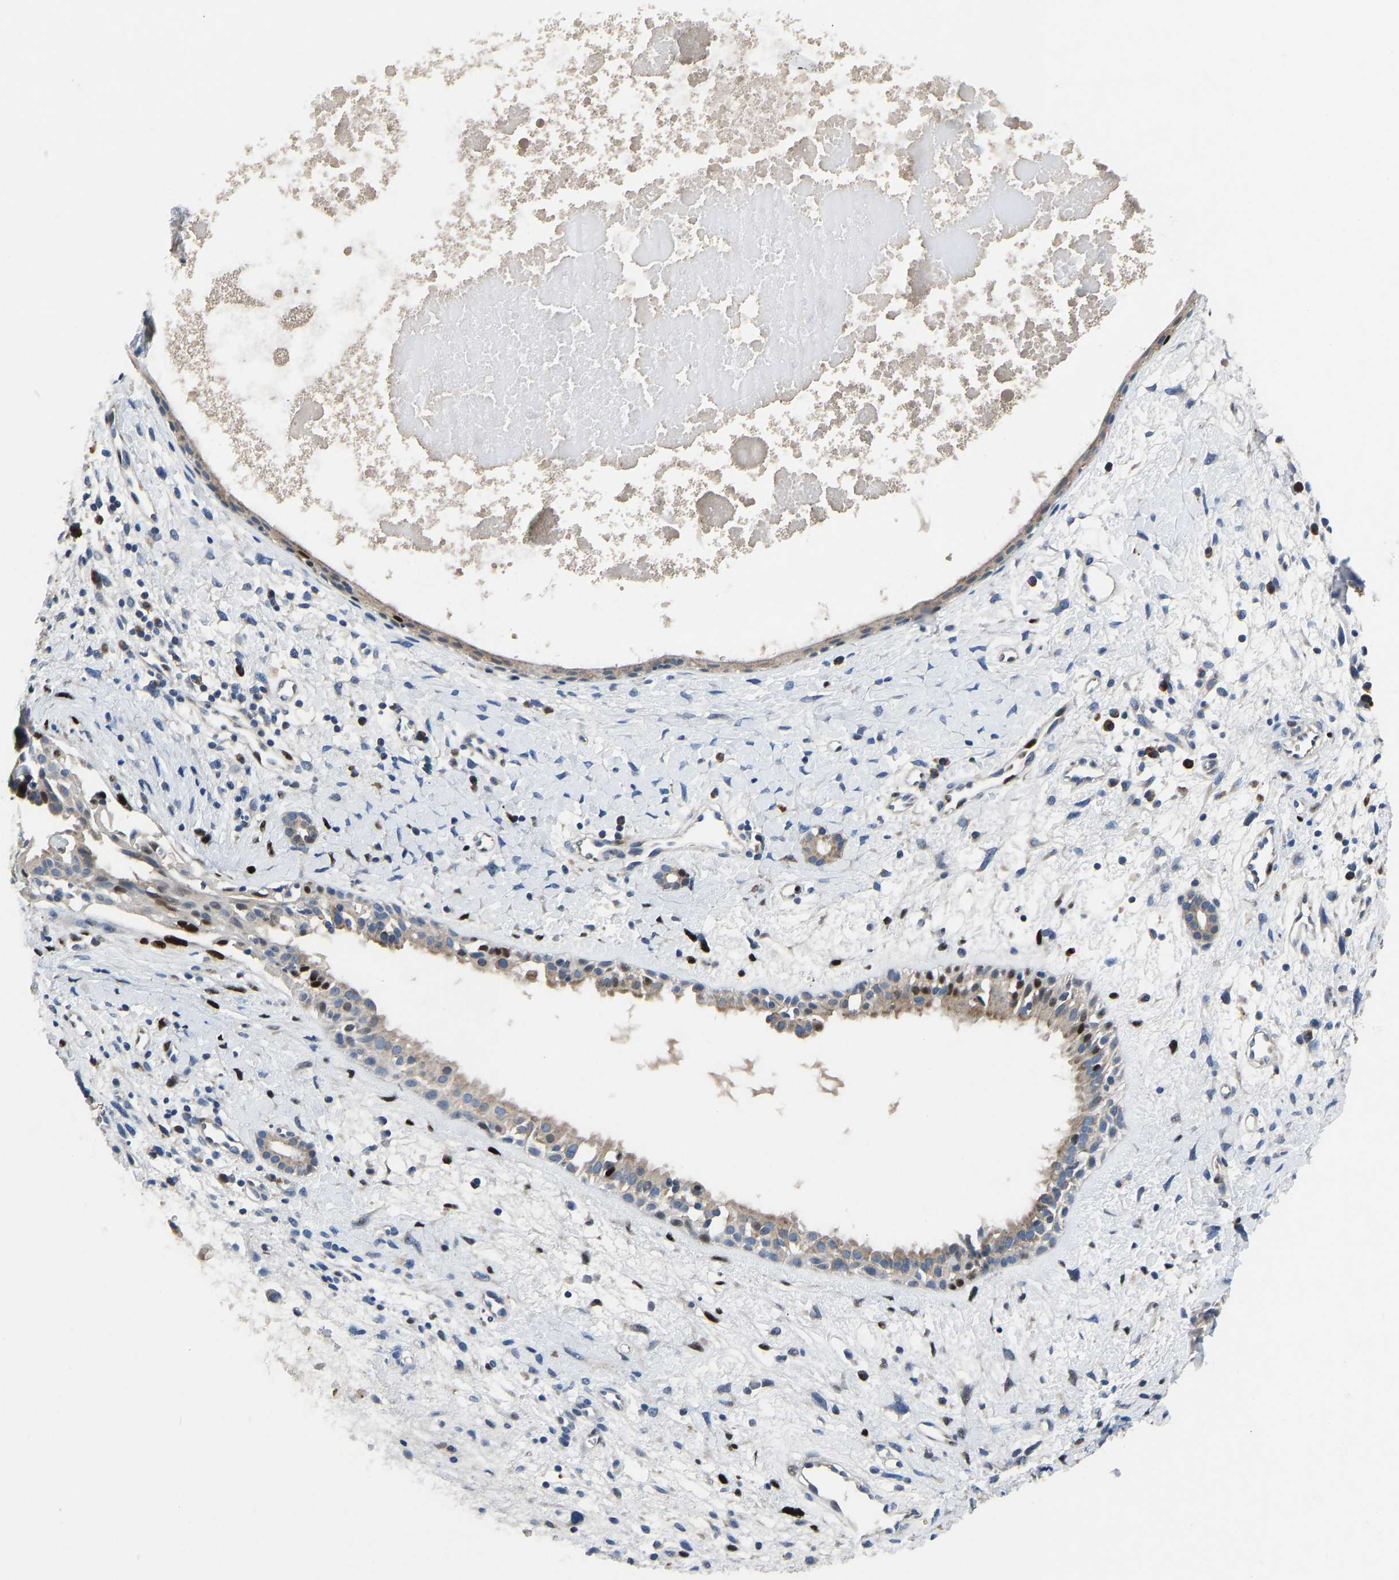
{"staining": {"intensity": "moderate", "quantity": "25%-75%", "location": "cytoplasmic/membranous,nuclear"}, "tissue": "nasopharynx", "cell_type": "Respiratory epithelial cells", "image_type": "normal", "snomed": [{"axis": "morphology", "description": "Normal tissue, NOS"}, {"axis": "topography", "description": "Nasopharynx"}], "caption": "A micrograph of human nasopharynx stained for a protein demonstrates moderate cytoplasmic/membranous,nuclear brown staining in respiratory epithelial cells.", "gene": "EGR1", "patient": {"sex": "male", "age": 22}}